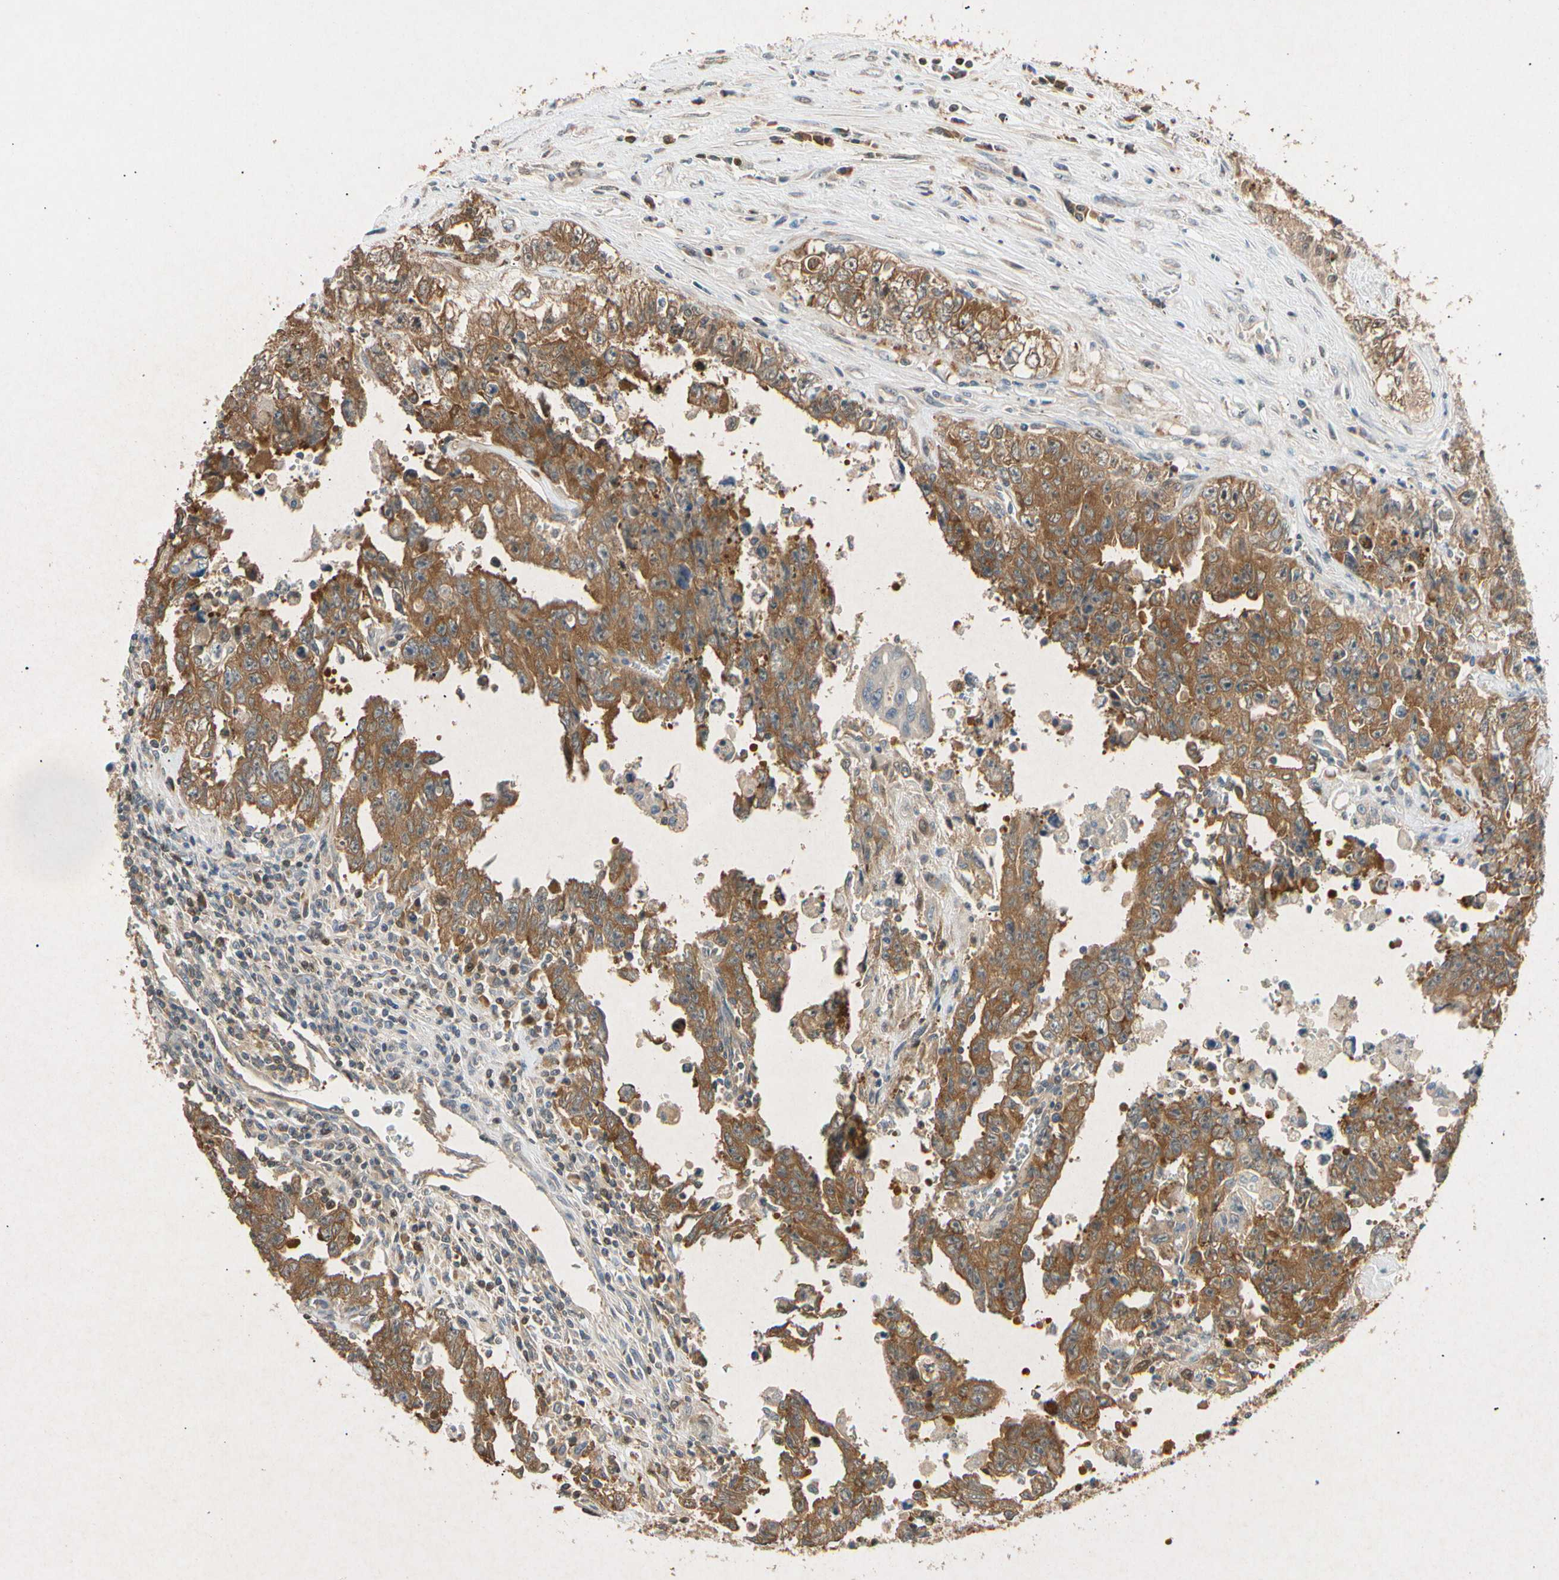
{"staining": {"intensity": "moderate", "quantity": ">75%", "location": "cytoplasmic/membranous"}, "tissue": "testis cancer", "cell_type": "Tumor cells", "image_type": "cancer", "snomed": [{"axis": "morphology", "description": "Carcinoma, Embryonal, NOS"}, {"axis": "topography", "description": "Testis"}], "caption": "Moderate cytoplasmic/membranous positivity is appreciated in about >75% of tumor cells in testis embryonal carcinoma.", "gene": "EIF1AX", "patient": {"sex": "male", "age": 28}}